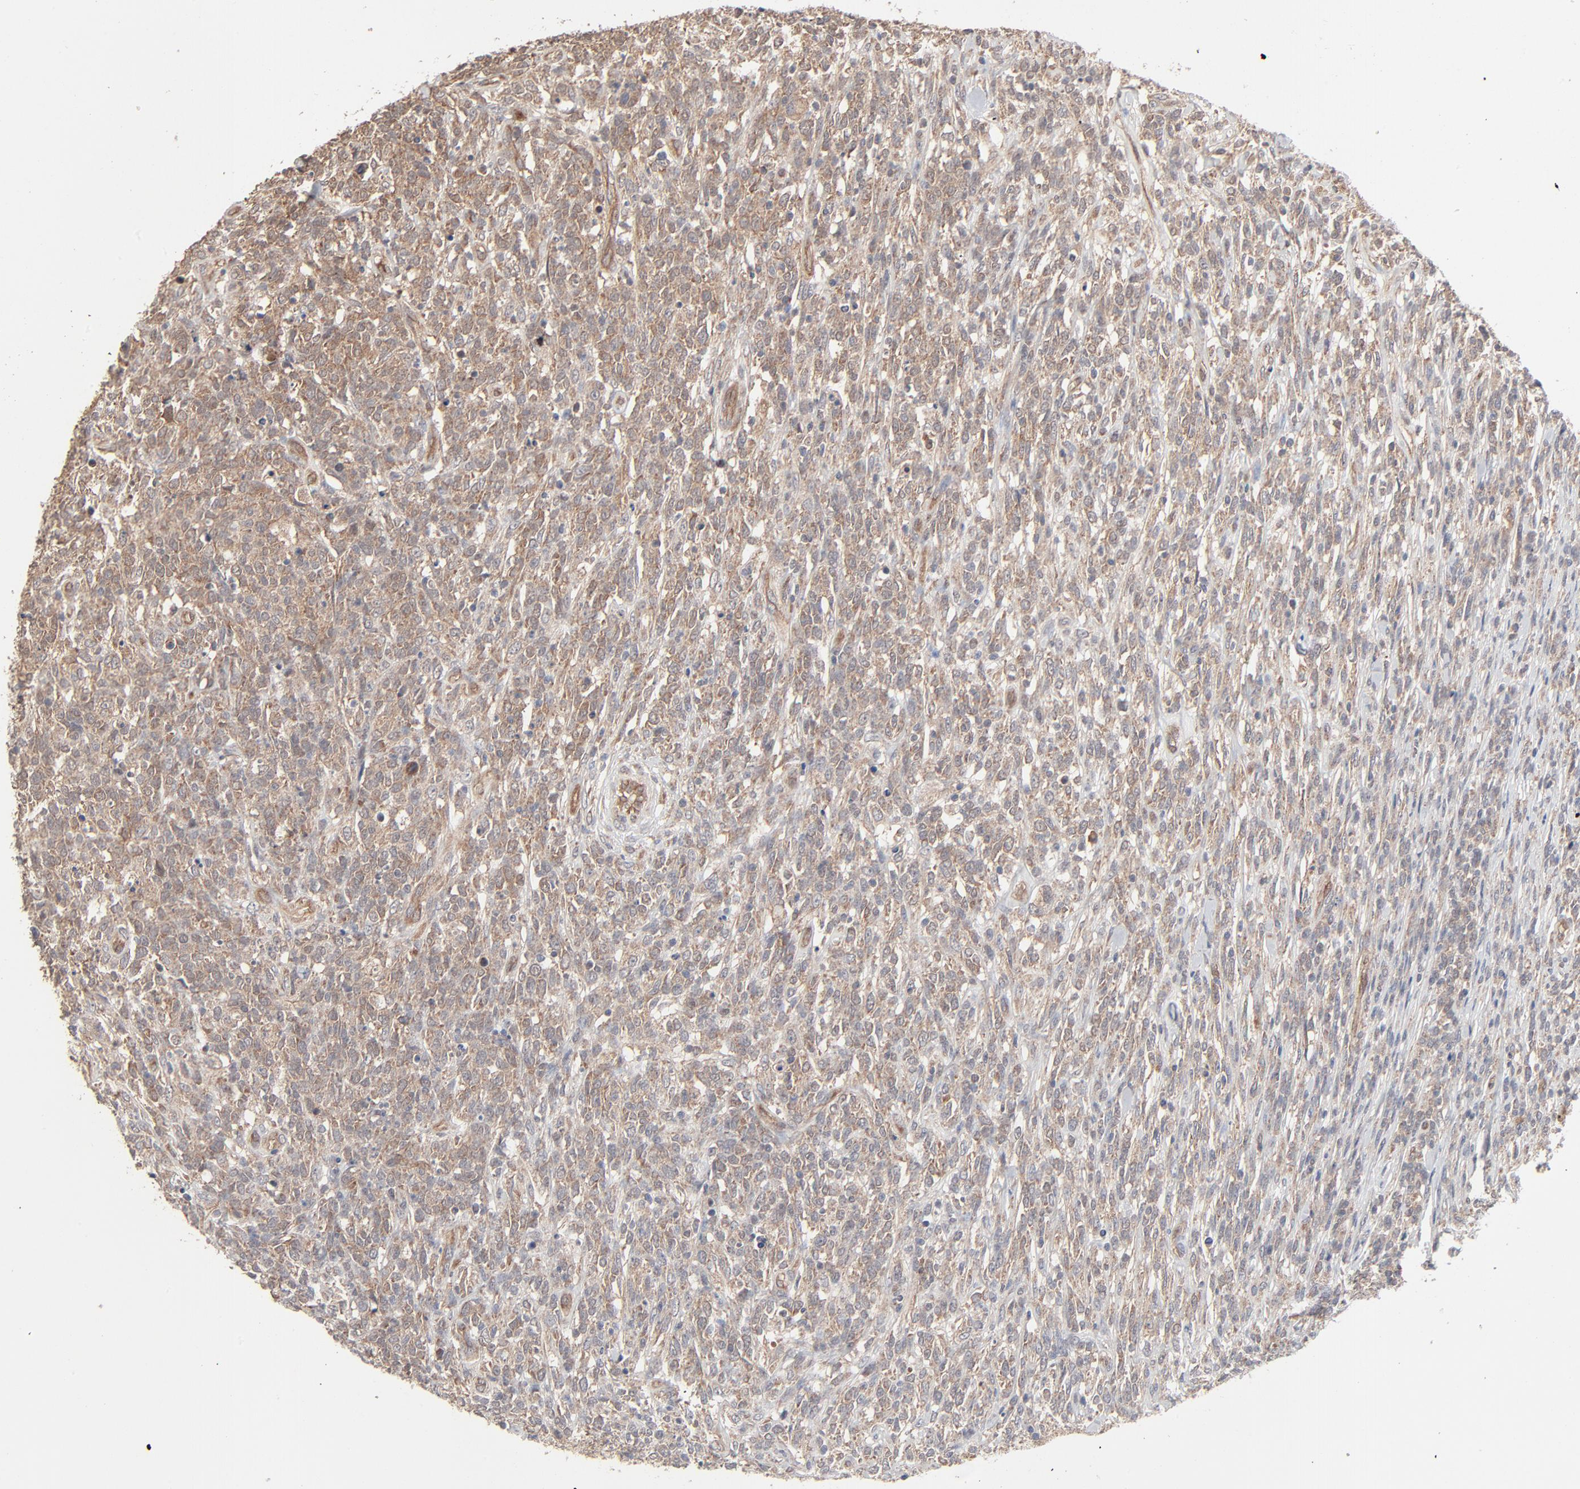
{"staining": {"intensity": "moderate", "quantity": ">75%", "location": "cytoplasmic/membranous"}, "tissue": "lymphoma", "cell_type": "Tumor cells", "image_type": "cancer", "snomed": [{"axis": "morphology", "description": "Malignant lymphoma, non-Hodgkin's type, High grade"}, {"axis": "topography", "description": "Lymph node"}], "caption": "Human malignant lymphoma, non-Hodgkin's type (high-grade) stained for a protein (brown) demonstrates moderate cytoplasmic/membranous positive expression in about >75% of tumor cells.", "gene": "ABLIM3", "patient": {"sex": "female", "age": 73}}